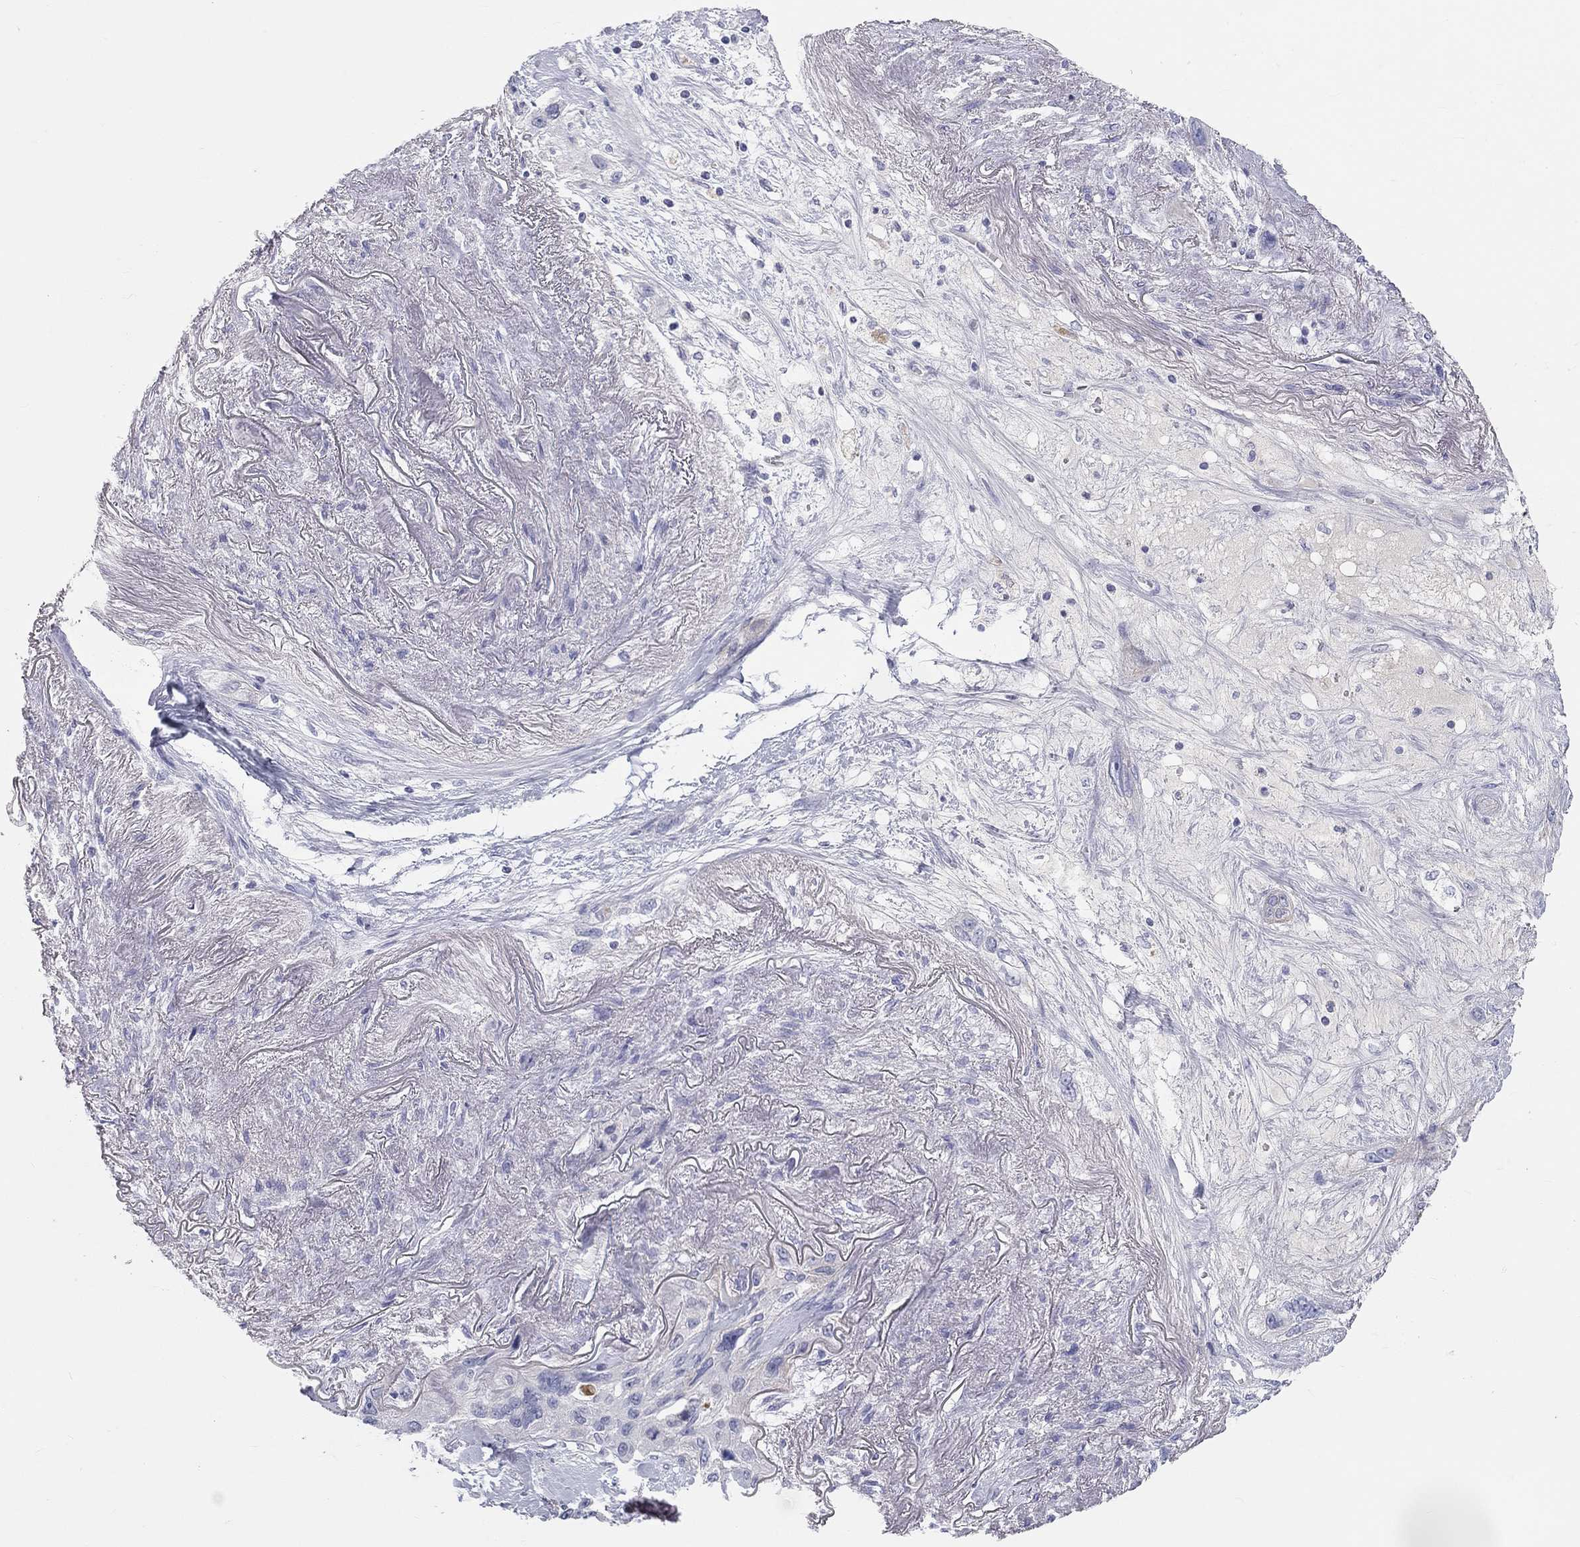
{"staining": {"intensity": "negative", "quantity": "none", "location": "none"}, "tissue": "lung cancer", "cell_type": "Tumor cells", "image_type": "cancer", "snomed": [{"axis": "morphology", "description": "Squamous cell carcinoma, NOS"}, {"axis": "topography", "description": "Lung"}], "caption": "This is a image of IHC staining of squamous cell carcinoma (lung), which shows no positivity in tumor cells.", "gene": "ST7L", "patient": {"sex": "female", "age": 70}}